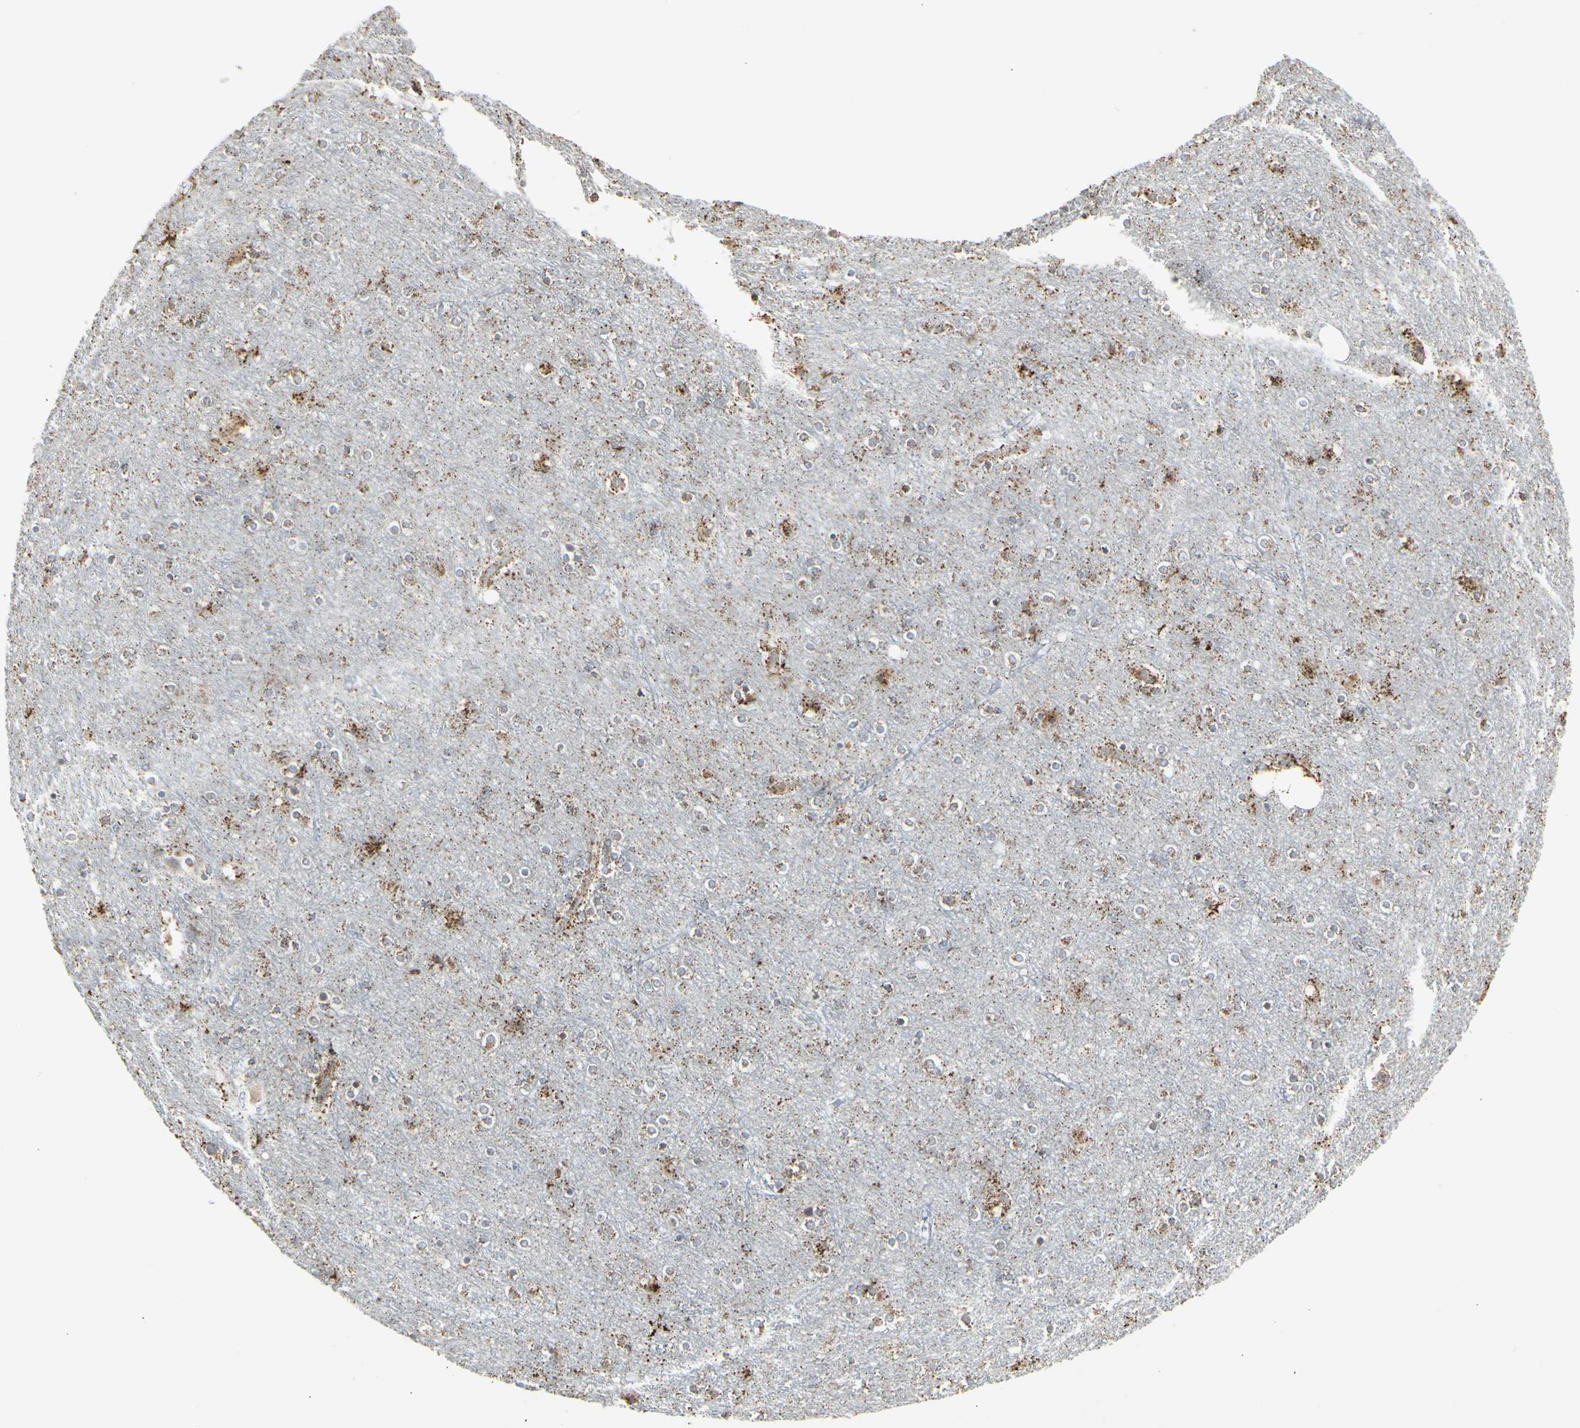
{"staining": {"intensity": "weak", "quantity": ">75%", "location": "cytoplasmic/membranous"}, "tissue": "cerebral cortex", "cell_type": "Endothelial cells", "image_type": "normal", "snomed": [{"axis": "morphology", "description": "Normal tissue, NOS"}, {"axis": "topography", "description": "Cerebral cortex"}], "caption": "Cerebral cortex stained for a protein exhibits weak cytoplasmic/membranous positivity in endothelial cells. (DAB (3,3'-diaminobenzidine) = brown stain, brightfield microscopy at high magnification).", "gene": "TMEM176A", "patient": {"sex": "female", "age": 54}}